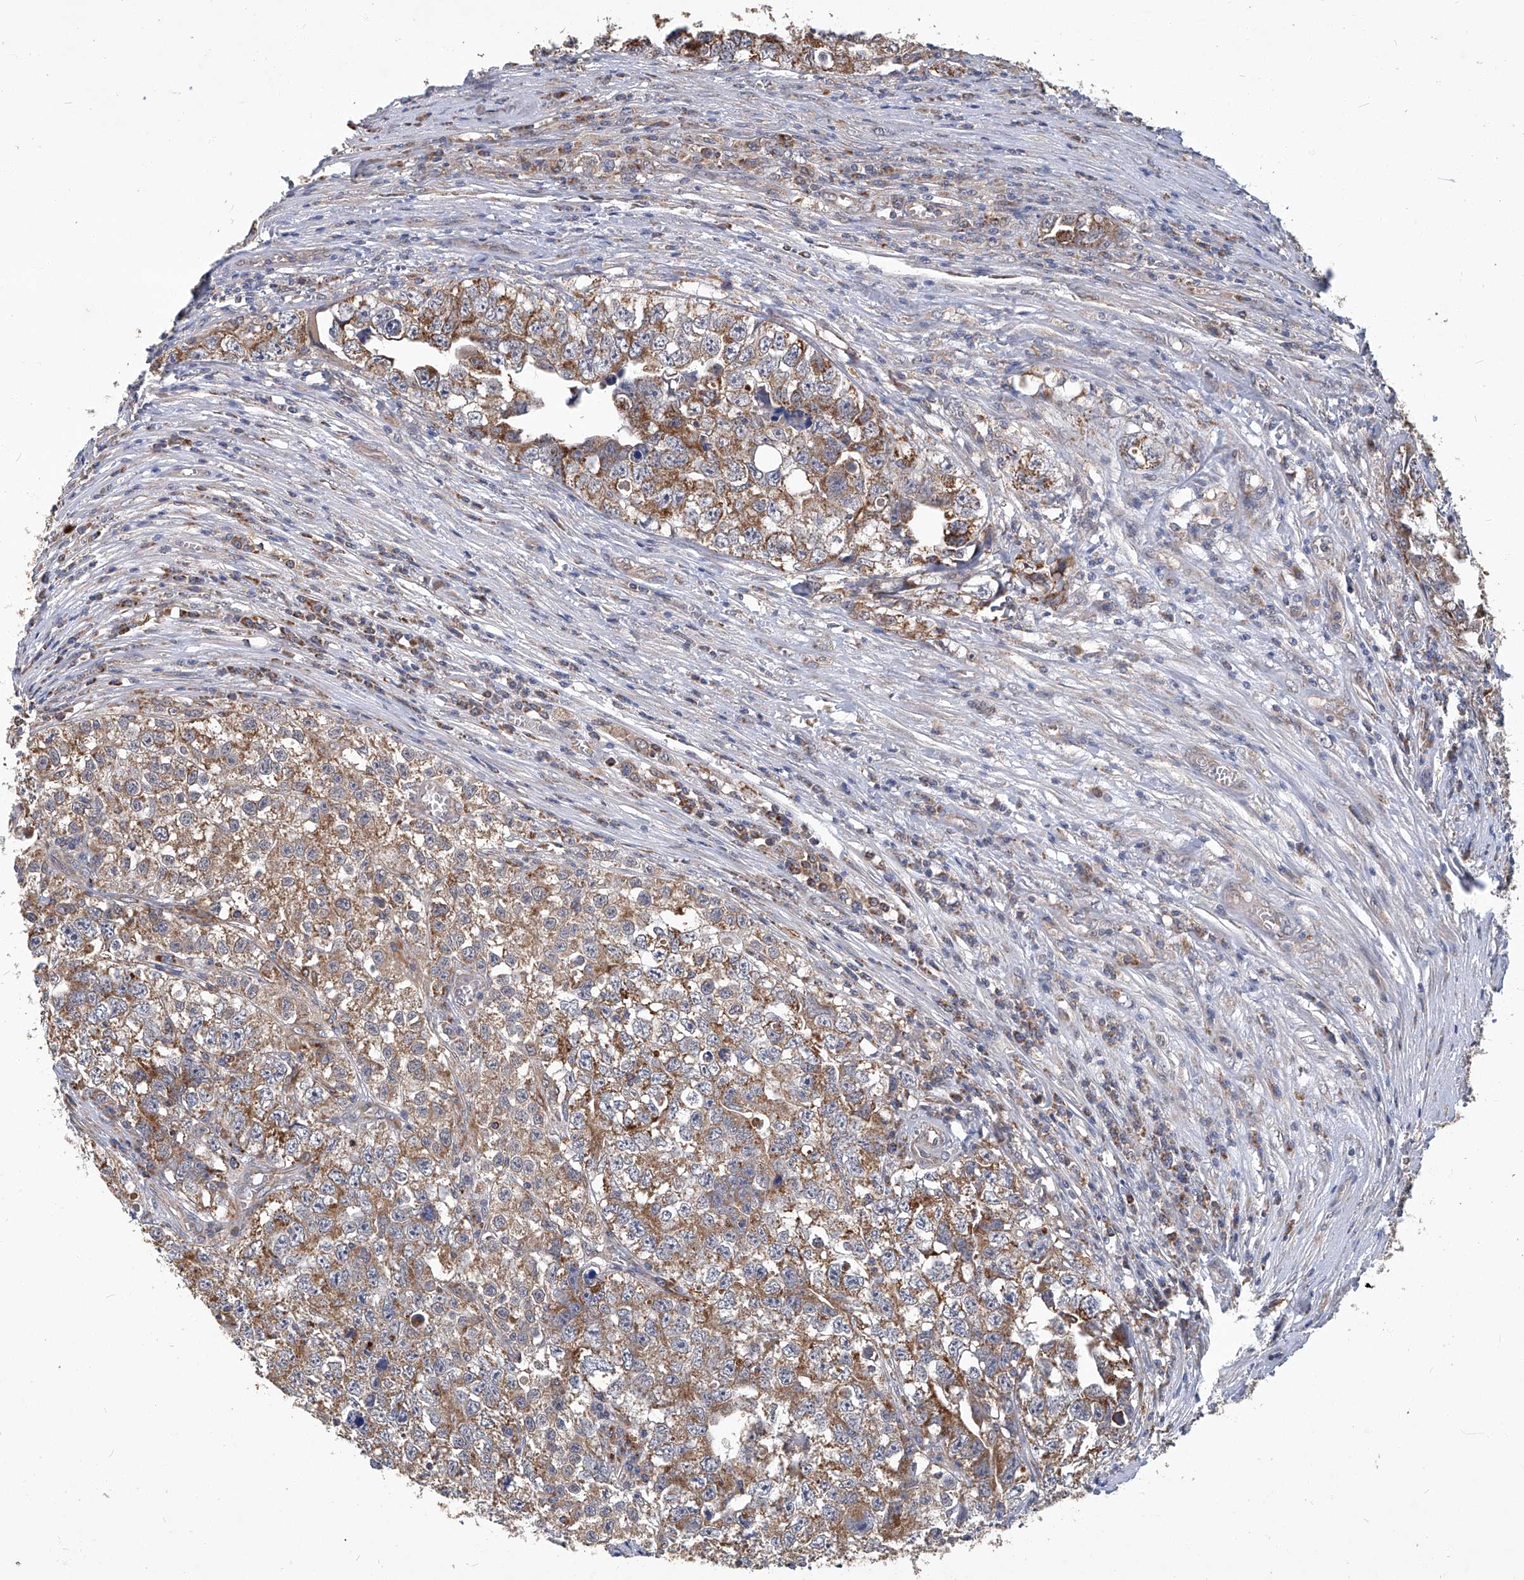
{"staining": {"intensity": "moderate", "quantity": ">75%", "location": "cytoplasmic/membranous"}, "tissue": "testis cancer", "cell_type": "Tumor cells", "image_type": "cancer", "snomed": [{"axis": "morphology", "description": "Seminoma, NOS"}, {"axis": "morphology", "description": "Carcinoma, Embryonal, NOS"}, {"axis": "topography", "description": "Testis"}], "caption": "Protein analysis of testis cancer (embryonal carcinoma) tissue displays moderate cytoplasmic/membranous expression in about >75% of tumor cells.", "gene": "TNFRSF13B", "patient": {"sex": "male", "age": 43}}